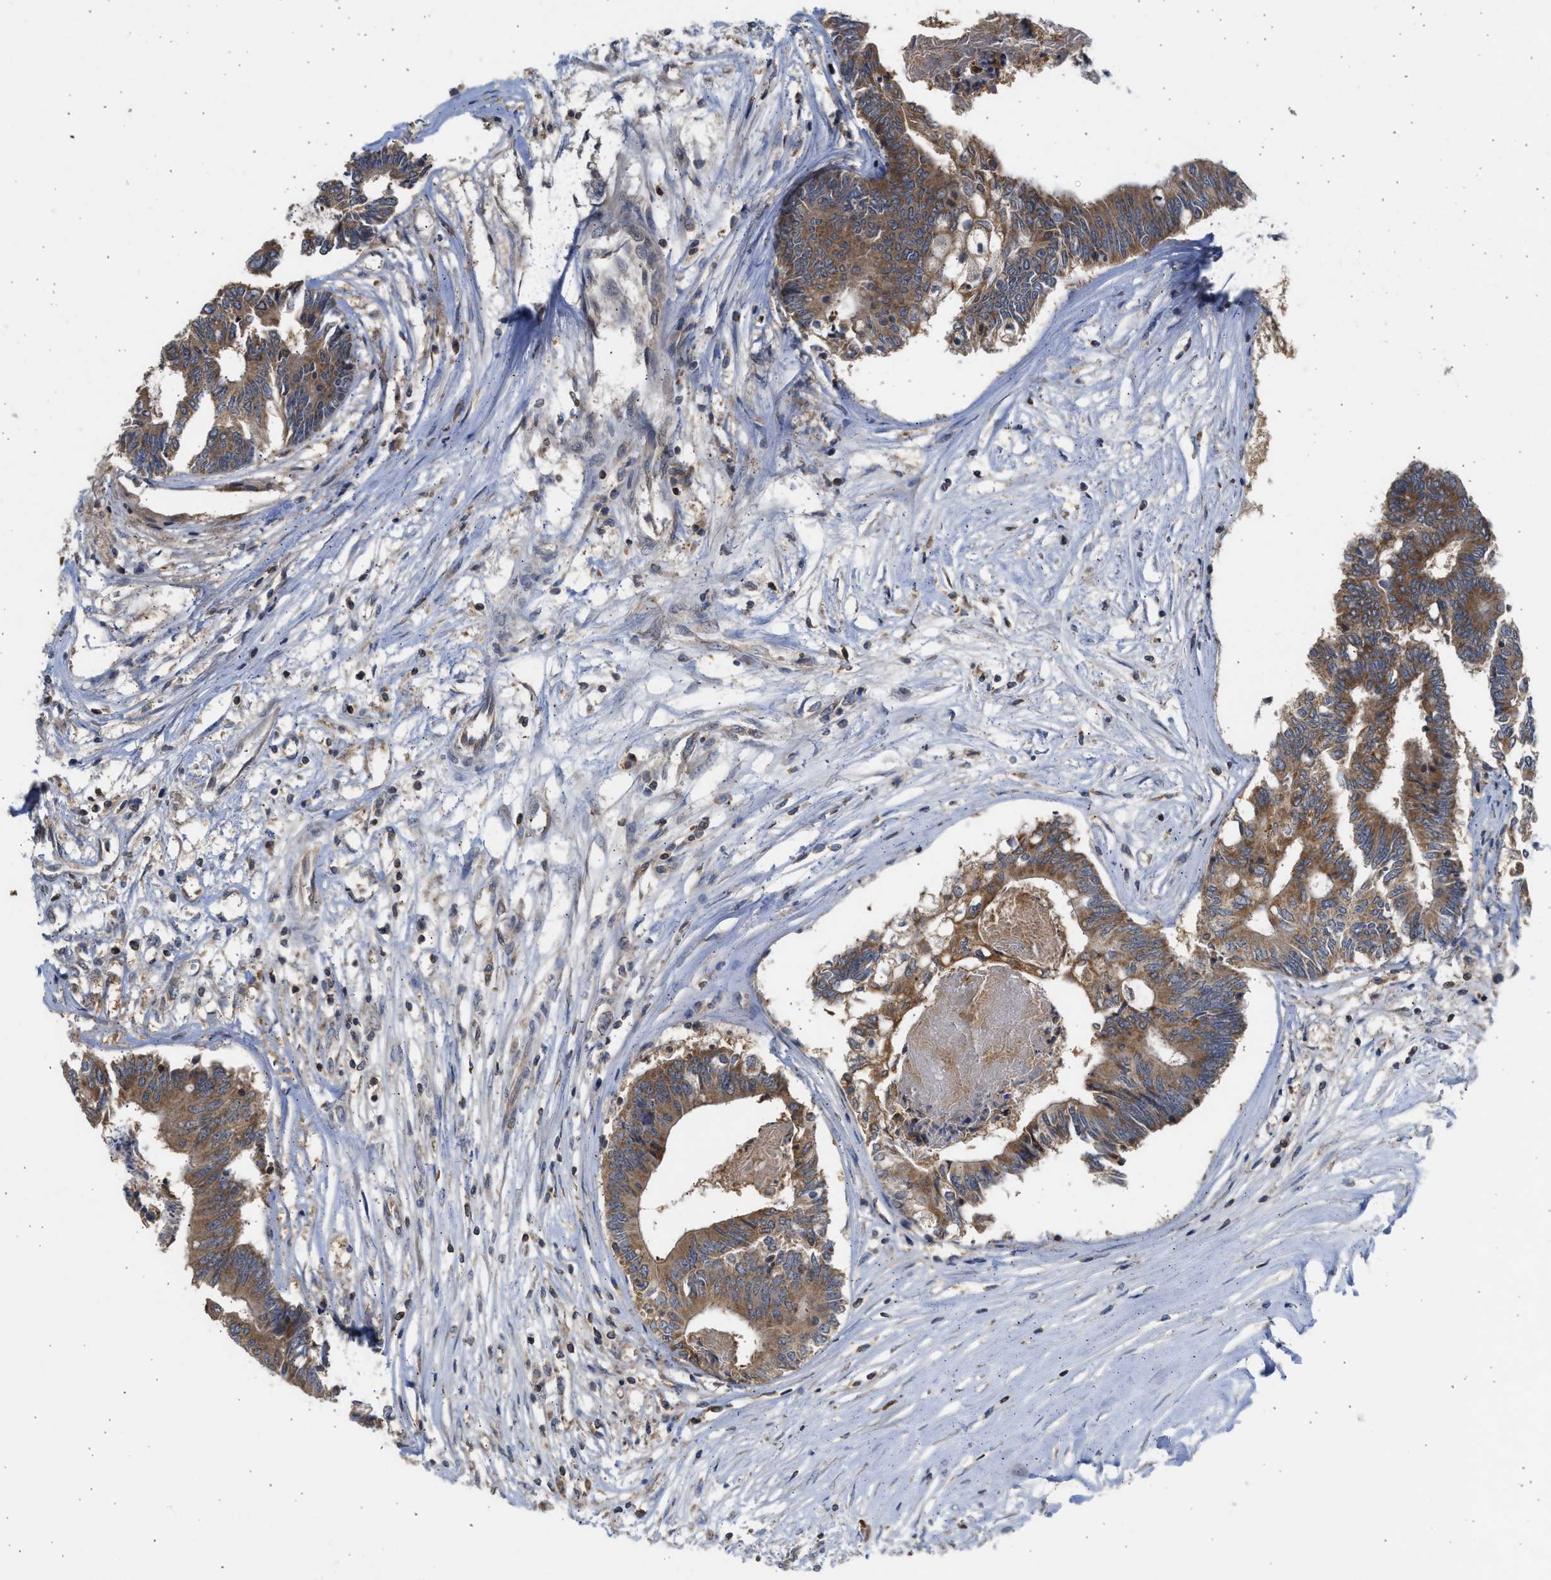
{"staining": {"intensity": "moderate", "quantity": ">75%", "location": "cytoplasmic/membranous"}, "tissue": "colorectal cancer", "cell_type": "Tumor cells", "image_type": "cancer", "snomed": [{"axis": "morphology", "description": "Adenocarcinoma, NOS"}, {"axis": "topography", "description": "Rectum"}], "caption": "The histopathology image shows staining of colorectal adenocarcinoma, revealing moderate cytoplasmic/membranous protein expression (brown color) within tumor cells.", "gene": "CYP1A1", "patient": {"sex": "male", "age": 63}}